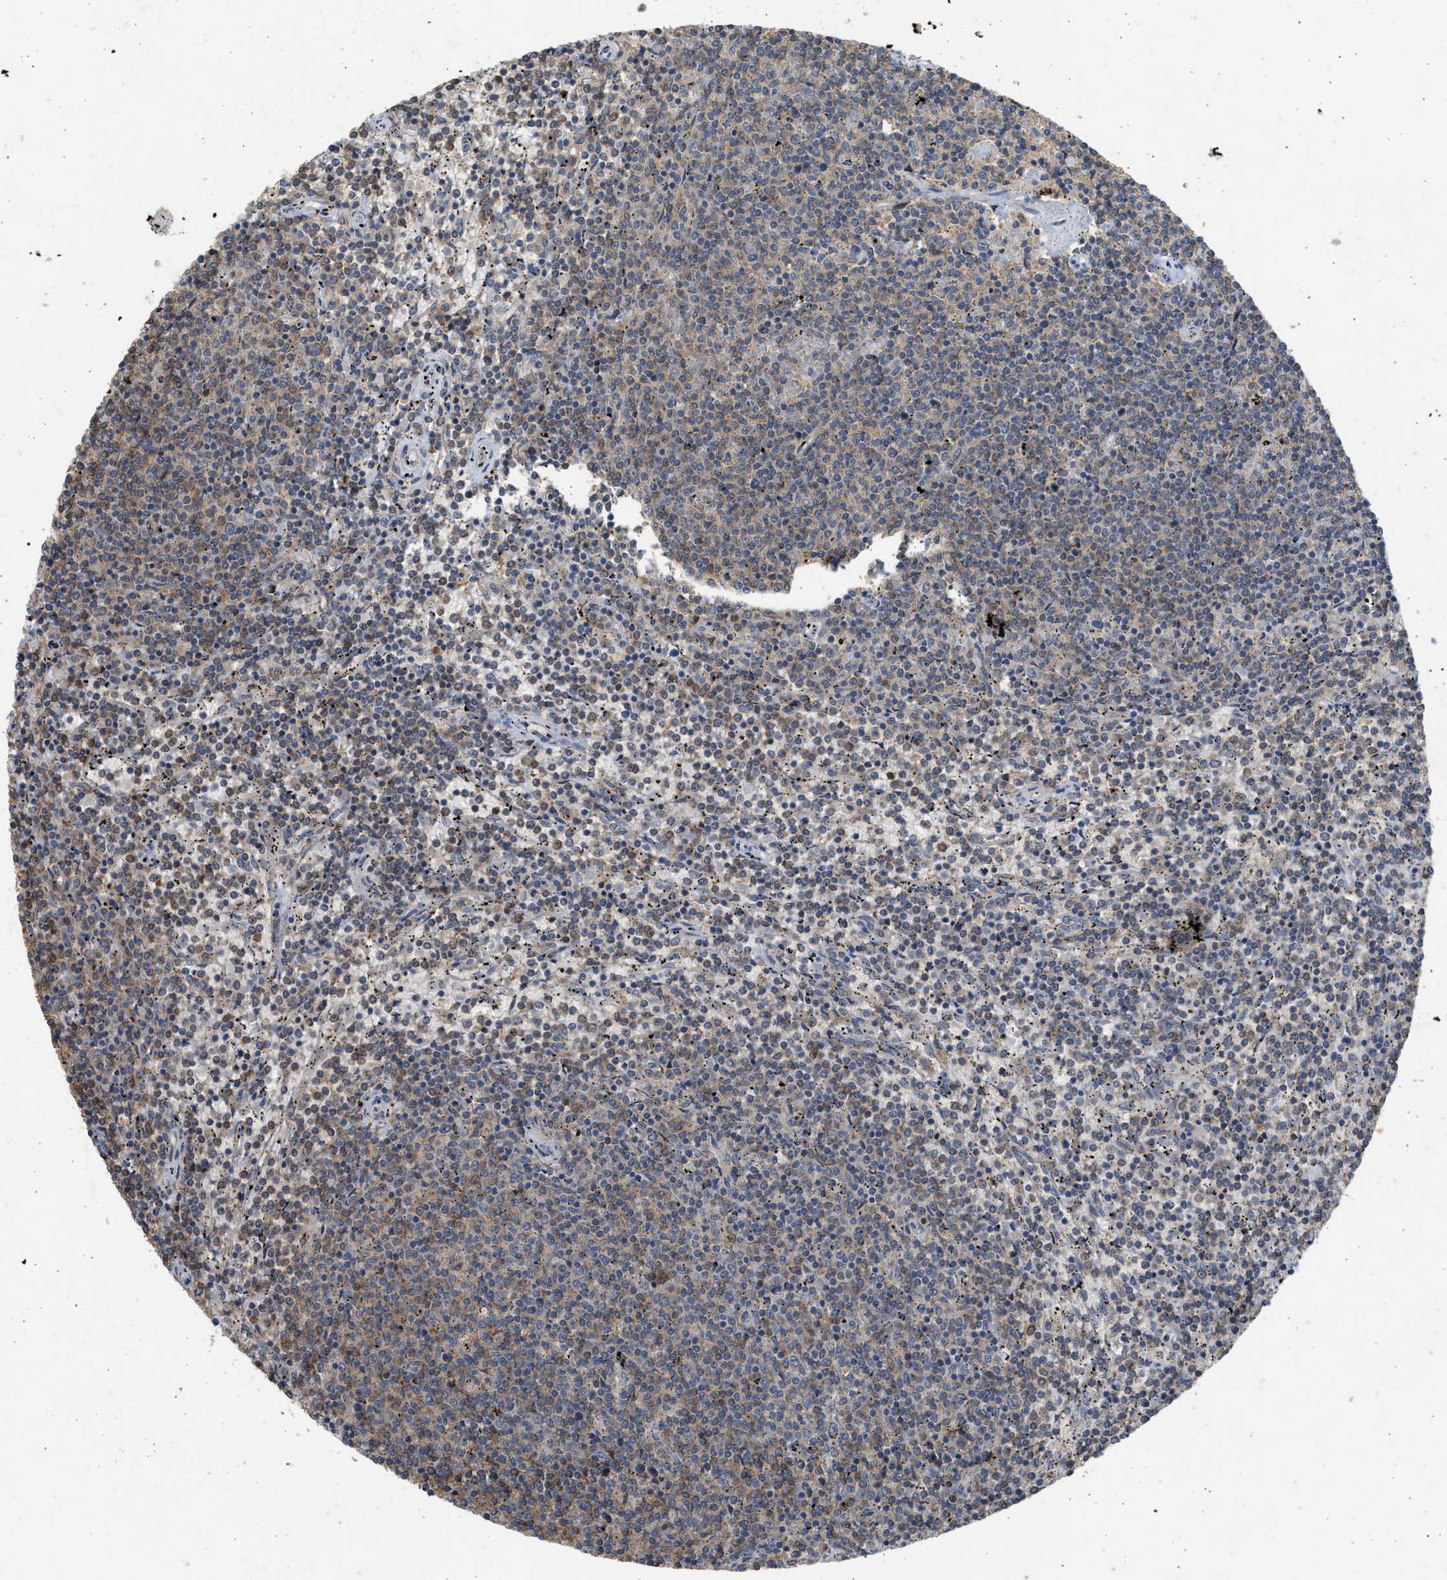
{"staining": {"intensity": "weak", "quantity": ">75%", "location": "cytoplasmic/membranous"}, "tissue": "lymphoma", "cell_type": "Tumor cells", "image_type": "cancer", "snomed": [{"axis": "morphology", "description": "Malignant lymphoma, non-Hodgkin's type, Low grade"}, {"axis": "topography", "description": "Spleen"}], "caption": "Immunohistochemistry image of neoplastic tissue: lymphoma stained using immunohistochemistry (IHC) displays low levels of weak protein expression localized specifically in the cytoplasmic/membranous of tumor cells, appearing as a cytoplasmic/membranous brown color.", "gene": "CYP1A1", "patient": {"sex": "female", "age": 50}}